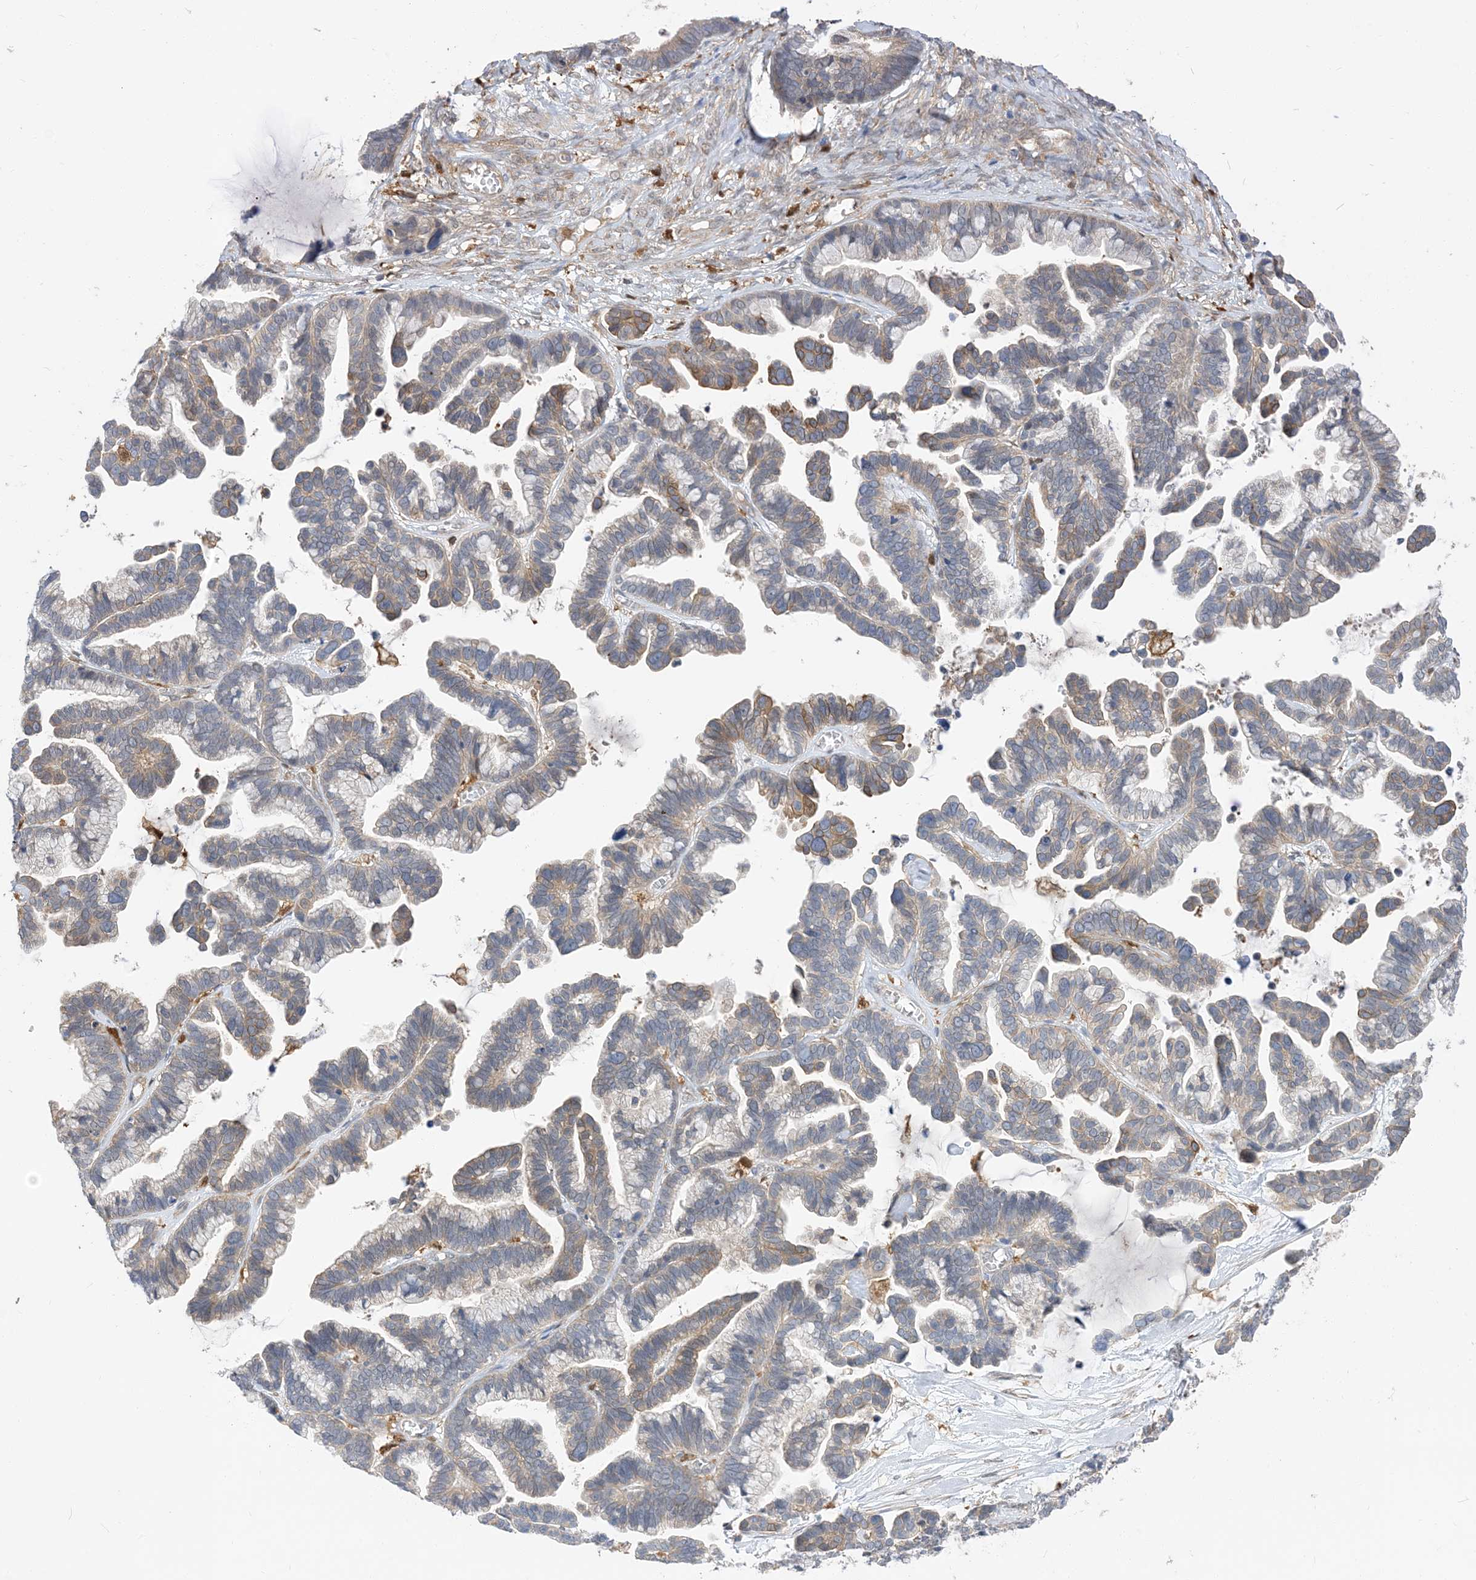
{"staining": {"intensity": "moderate", "quantity": "<25%", "location": "cytoplasmic/membranous"}, "tissue": "ovarian cancer", "cell_type": "Tumor cells", "image_type": "cancer", "snomed": [{"axis": "morphology", "description": "Cystadenocarcinoma, serous, NOS"}, {"axis": "topography", "description": "Ovary"}], "caption": "Serous cystadenocarcinoma (ovarian) stained with a brown dye reveals moderate cytoplasmic/membranous positive positivity in about <25% of tumor cells.", "gene": "NAGK", "patient": {"sex": "female", "age": 56}}